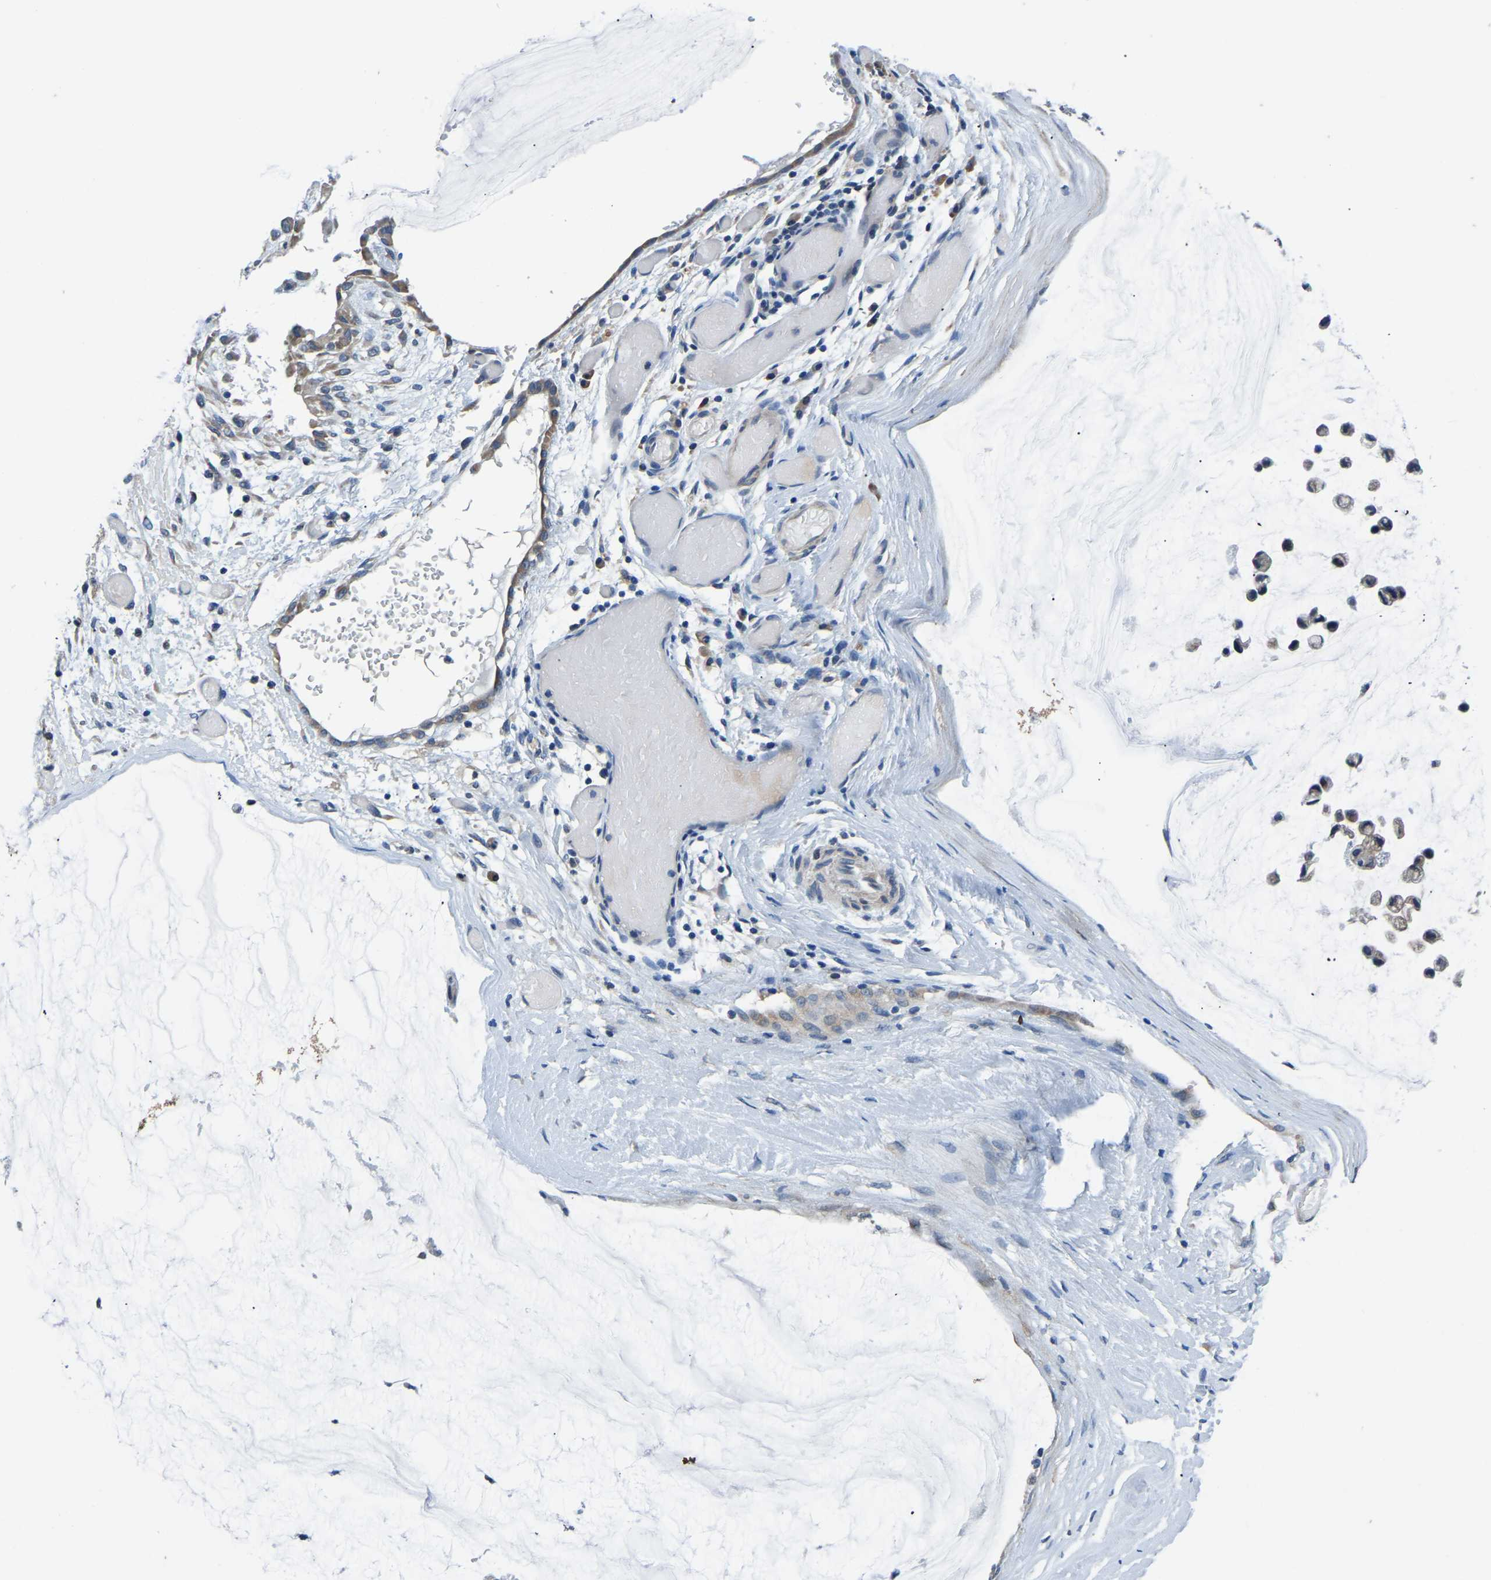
{"staining": {"intensity": "weak", "quantity": ">75%", "location": "cytoplasmic/membranous"}, "tissue": "ovarian cancer", "cell_type": "Tumor cells", "image_type": "cancer", "snomed": [{"axis": "morphology", "description": "Cystadenocarcinoma, mucinous, NOS"}, {"axis": "topography", "description": "Ovary"}], "caption": "DAB (3,3'-diaminobenzidine) immunohistochemical staining of human ovarian cancer demonstrates weak cytoplasmic/membranous protein expression in approximately >75% of tumor cells.", "gene": "LIAS", "patient": {"sex": "female", "age": 39}}